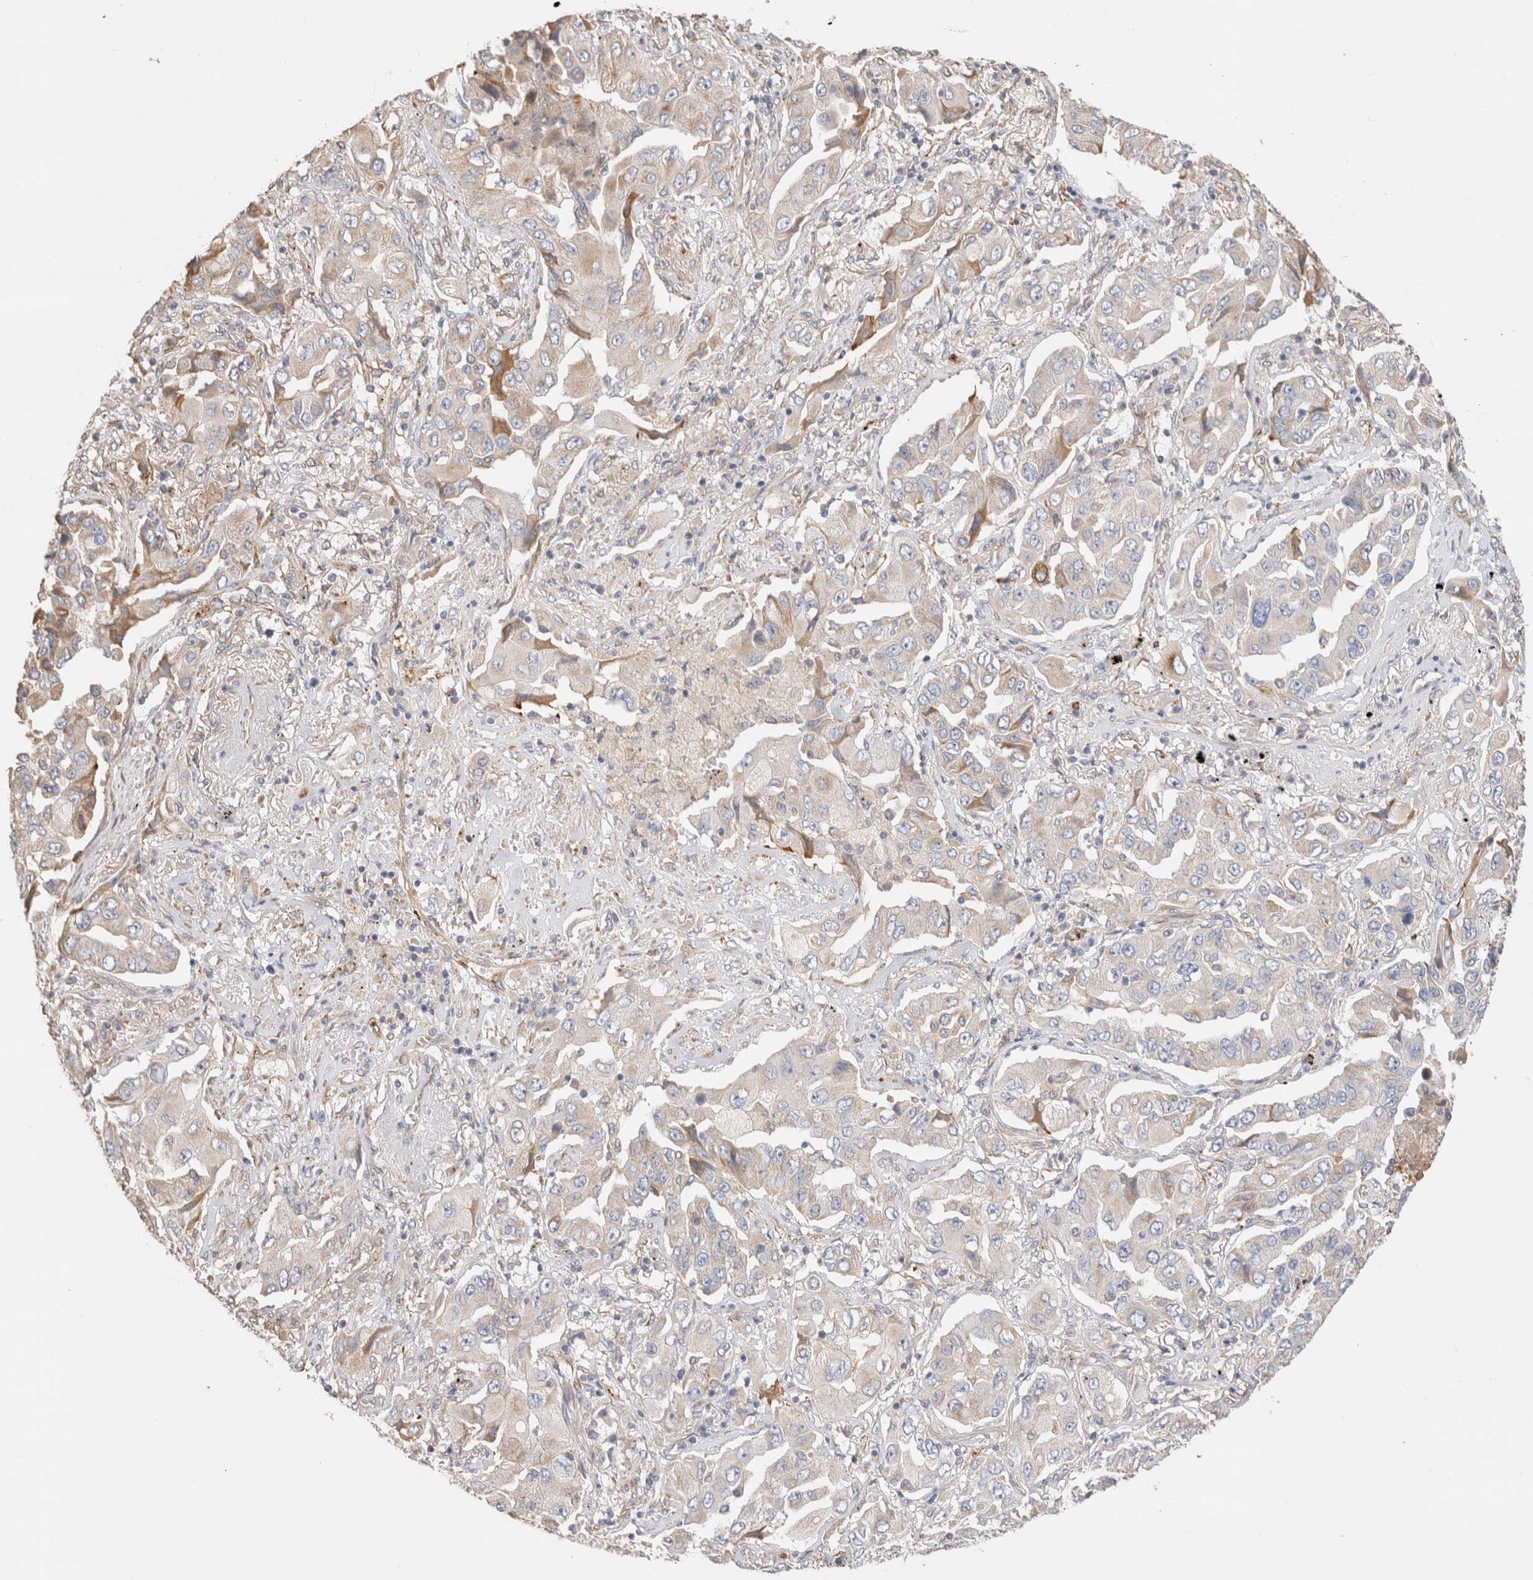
{"staining": {"intensity": "weak", "quantity": "<25%", "location": "cytoplasmic/membranous"}, "tissue": "lung cancer", "cell_type": "Tumor cells", "image_type": "cancer", "snomed": [{"axis": "morphology", "description": "Adenocarcinoma, NOS"}, {"axis": "topography", "description": "Lung"}], "caption": "DAB immunohistochemical staining of adenocarcinoma (lung) demonstrates no significant expression in tumor cells.", "gene": "PROS1", "patient": {"sex": "female", "age": 65}}